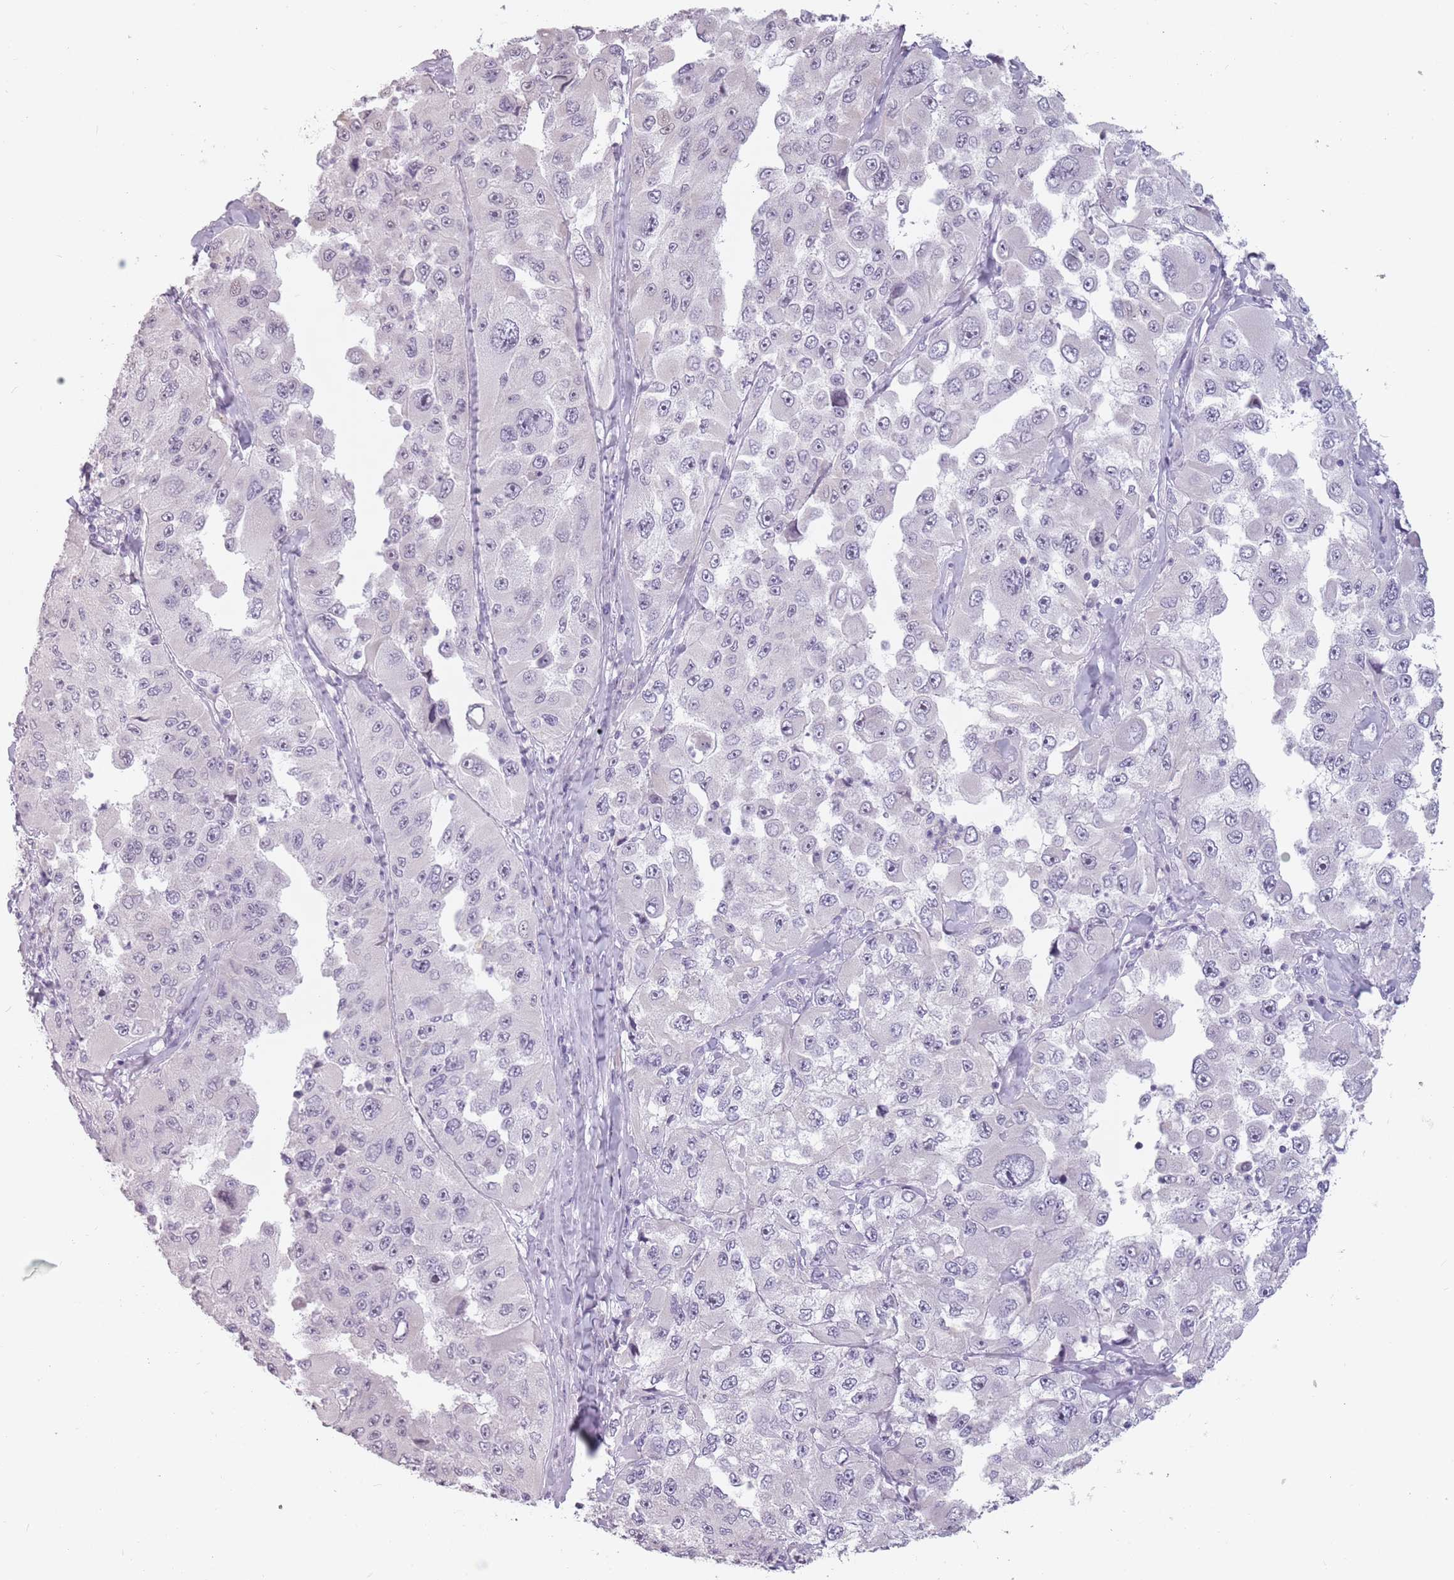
{"staining": {"intensity": "negative", "quantity": "none", "location": "none"}, "tissue": "melanoma", "cell_type": "Tumor cells", "image_type": "cancer", "snomed": [{"axis": "morphology", "description": "Malignant melanoma, Metastatic site"}, {"axis": "topography", "description": "Lymph node"}], "caption": "IHC image of neoplastic tissue: human melanoma stained with DAB reveals no significant protein staining in tumor cells. (Brightfield microscopy of DAB immunohistochemistry at high magnification).", "gene": "PTCHD1", "patient": {"sex": "male", "age": 62}}